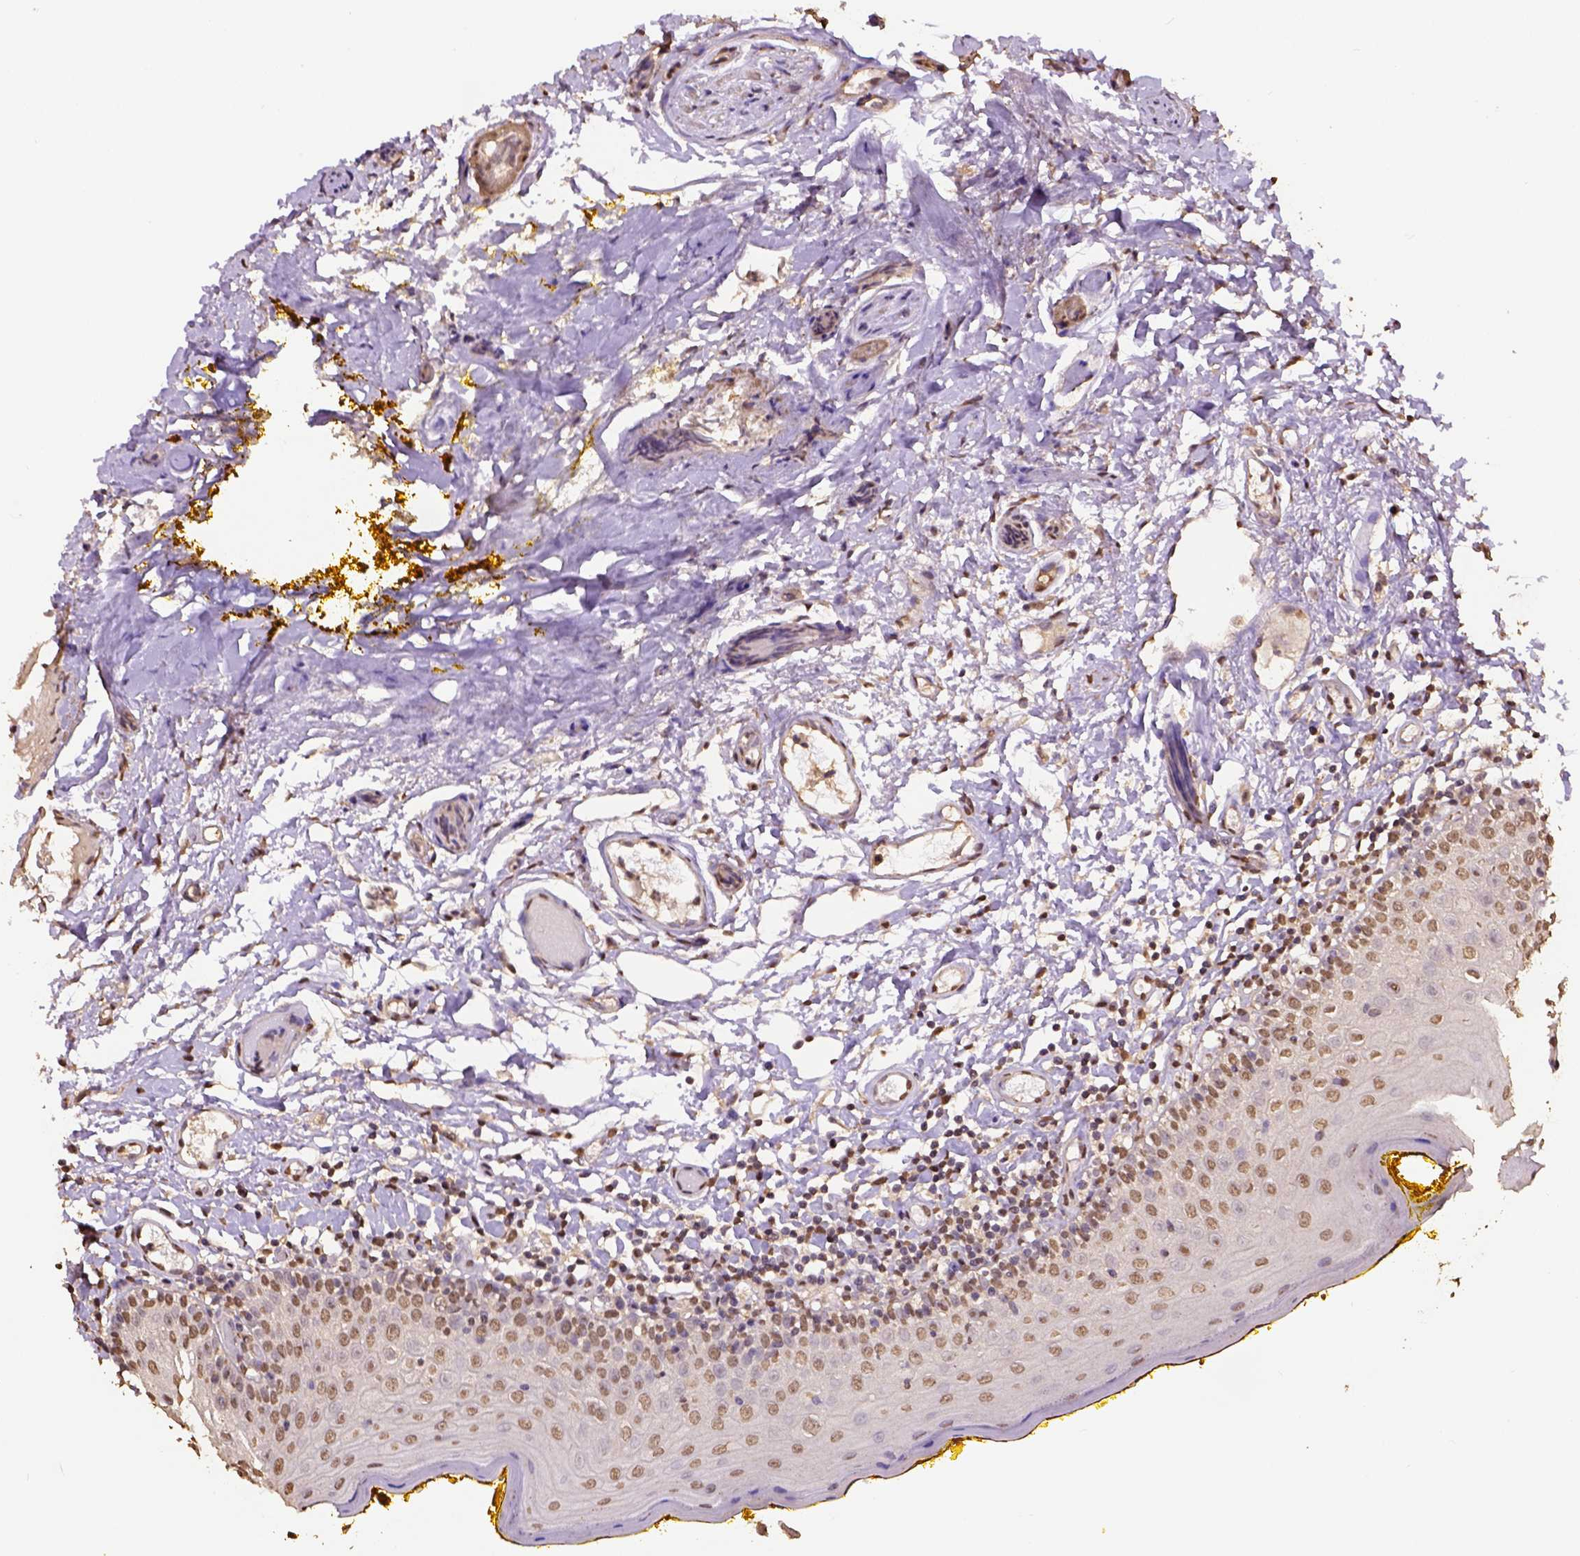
{"staining": {"intensity": "moderate", "quantity": ">75%", "location": "nuclear"}, "tissue": "oral mucosa", "cell_type": "Squamous epithelial cells", "image_type": "normal", "snomed": [{"axis": "morphology", "description": "Normal tissue, NOS"}, {"axis": "topography", "description": "Oral tissue"}, {"axis": "topography", "description": "Tounge, NOS"}], "caption": "Squamous epithelial cells reveal medium levels of moderate nuclear staining in approximately >75% of cells in benign human oral mucosa. Ihc stains the protein in brown and the nuclei are stained blue.", "gene": "CSTF2T", "patient": {"sex": "female", "age": 58}}